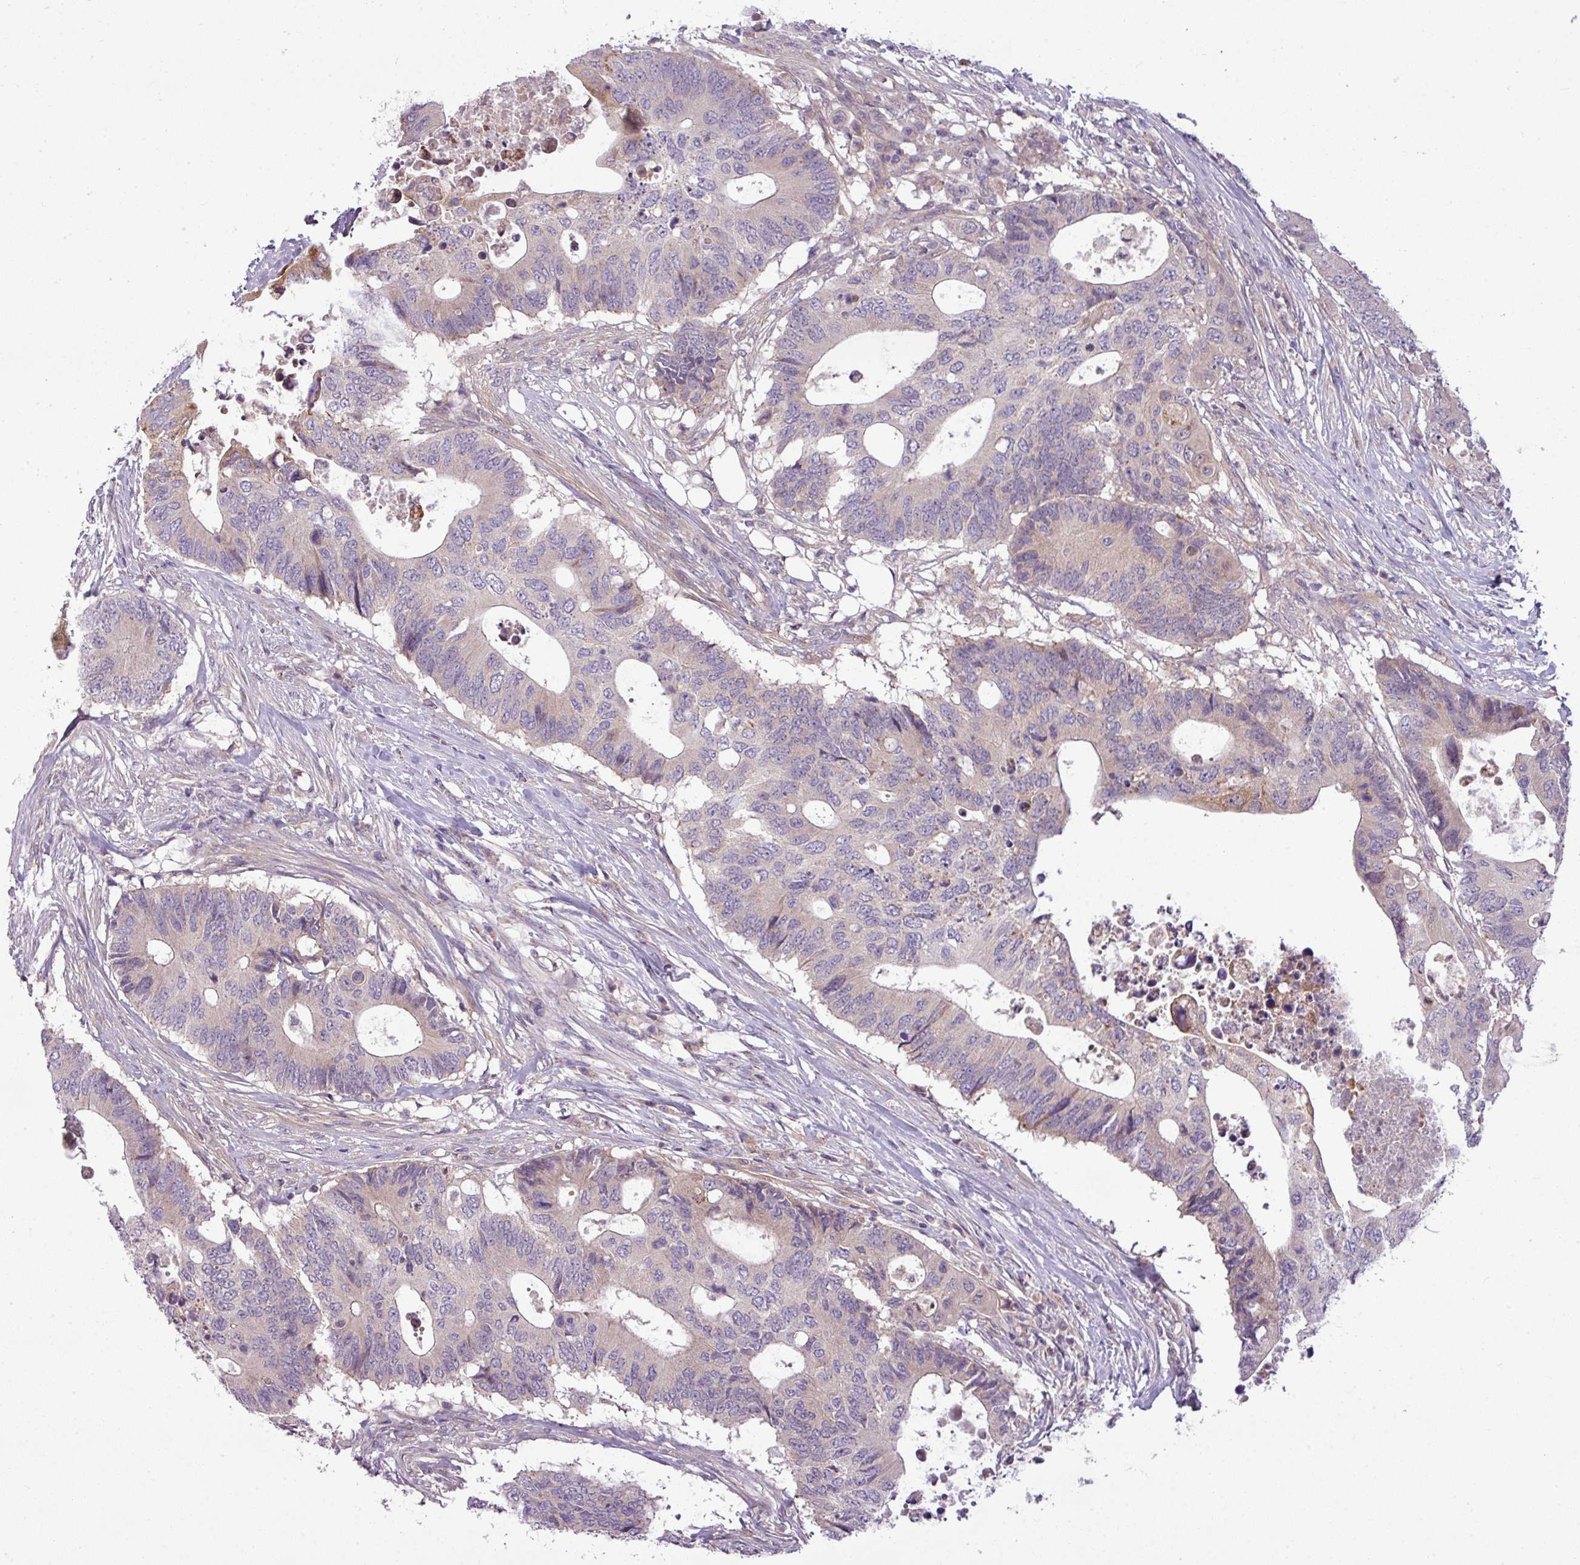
{"staining": {"intensity": "negative", "quantity": "none", "location": "none"}, "tissue": "colorectal cancer", "cell_type": "Tumor cells", "image_type": "cancer", "snomed": [{"axis": "morphology", "description": "Adenocarcinoma, NOS"}, {"axis": "topography", "description": "Colon"}], "caption": "Colorectal adenocarcinoma was stained to show a protein in brown. There is no significant expression in tumor cells. (DAB (3,3'-diaminobenzidine) immunohistochemistry visualized using brightfield microscopy, high magnification).", "gene": "ZNF35", "patient": {"sex": "male", "age": 71}}